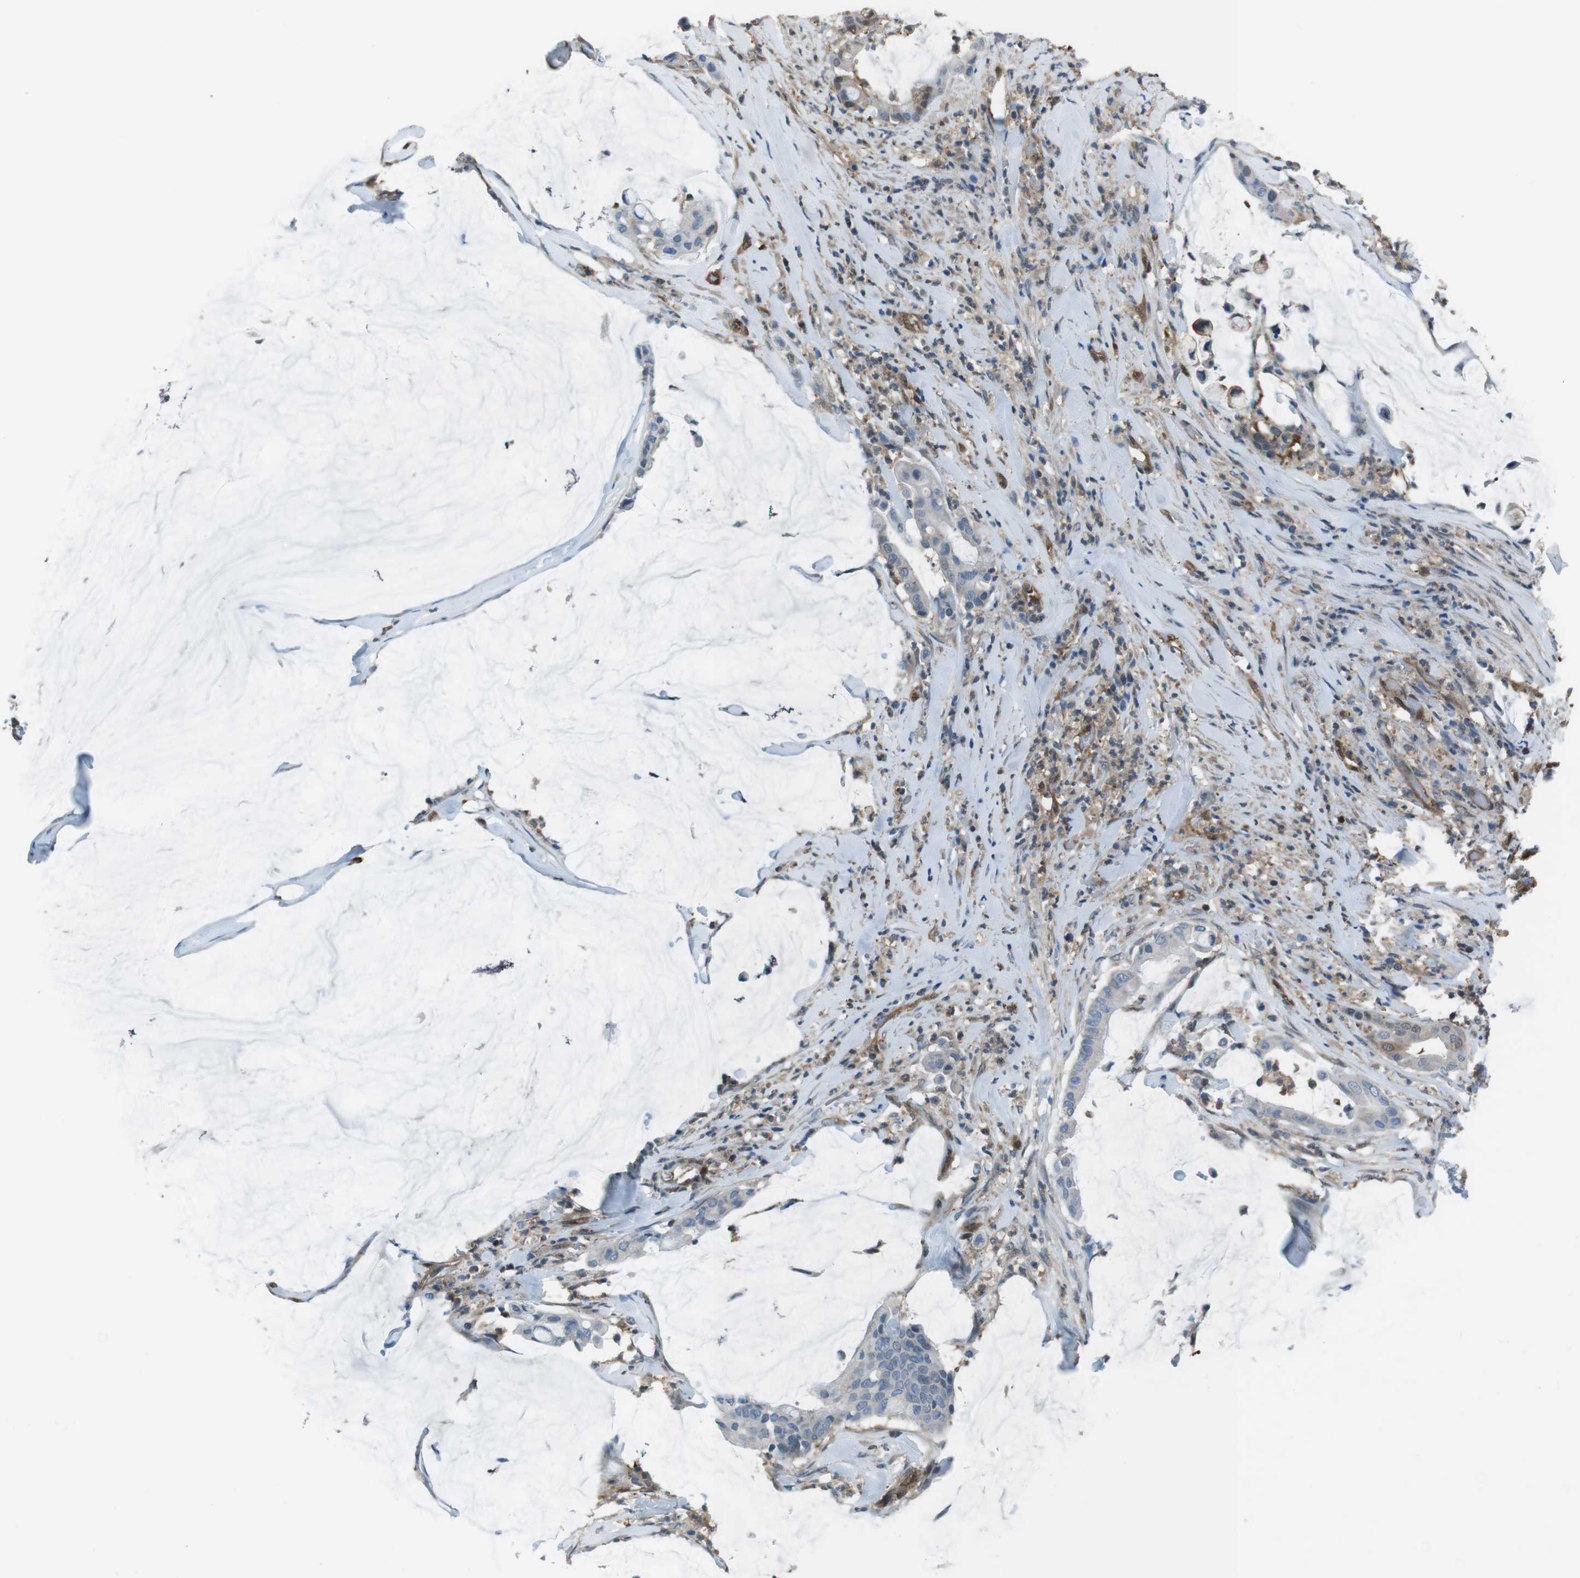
{"staining": {"intensity": "weak", "quantity": "<25%", "location": "cytoplasmic/membranous,nuclear"}, "tissue": "pancreatic cancer", "cell_type": "Tumor cells", "image_type": "cancer", "snomed": [{"axis": "morphology", "description": "Adenocarcinoma, NOS"}, {"axis": "topography", "description": "Pancreas"}], "caption": "Immunohistochemistry (IHC) of human adenocarcinoma (pancreatic) reveals no expression in tumor cells.", "gene": "TWSG1", "patient": {"sex": "male", "age": 41}}